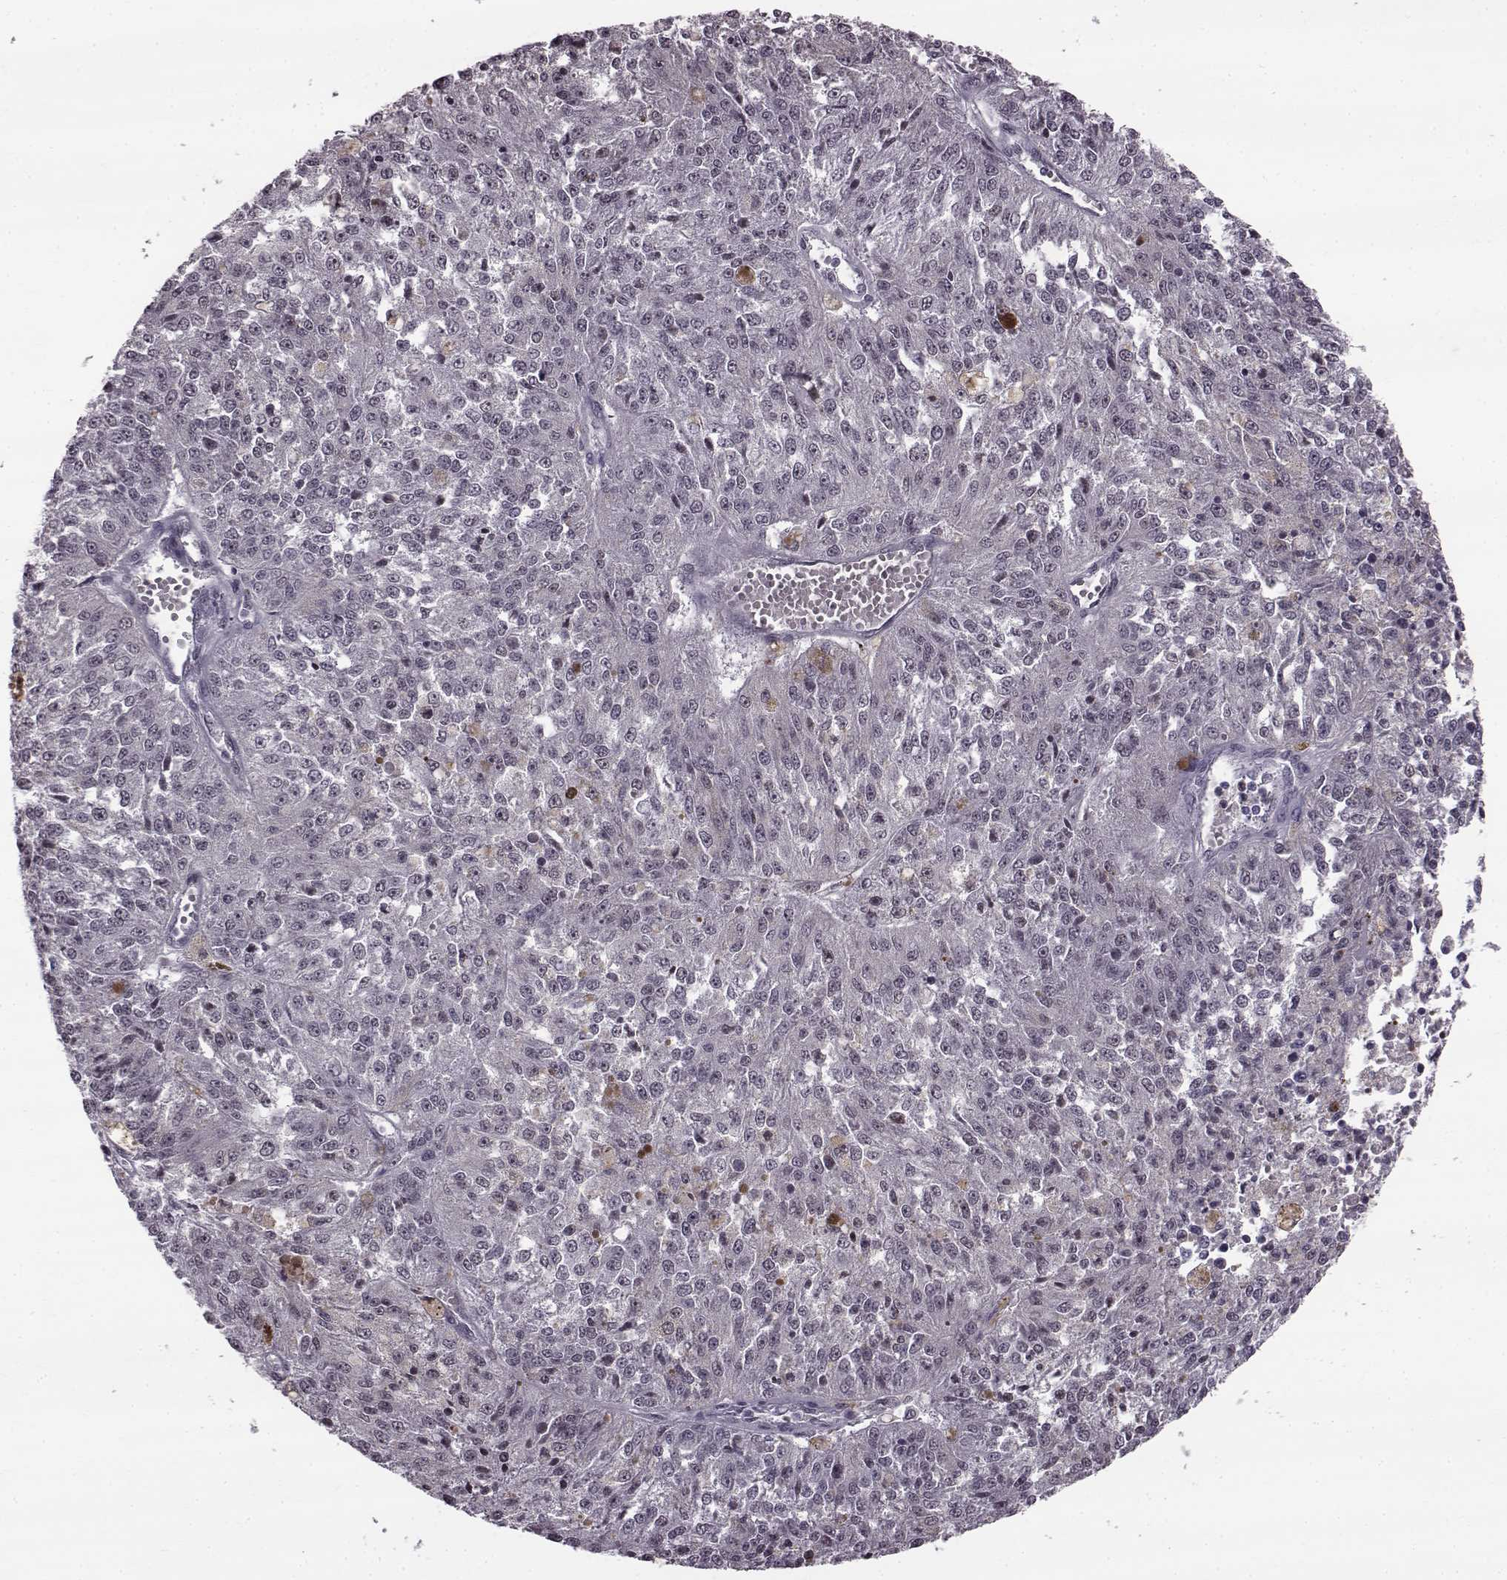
{"staining": {"intensity": "negative", "quantity": "none", "location": "none"}, "tissue": "melanoma", "cell_type": "Tumor cells", "image_type": "cancer", "snomed": [{"axis": "morphology", "description": "Malignant melanoma, Metastatic site"}, {"axis": "topography", "description": "Lymph node"}], "caption": "IHC of melanoma shows no staining in tumor cells. Nuclei are stained in blue.", "gene": "SLC28A2", "patient": {"sex": "female", "age": 64}}